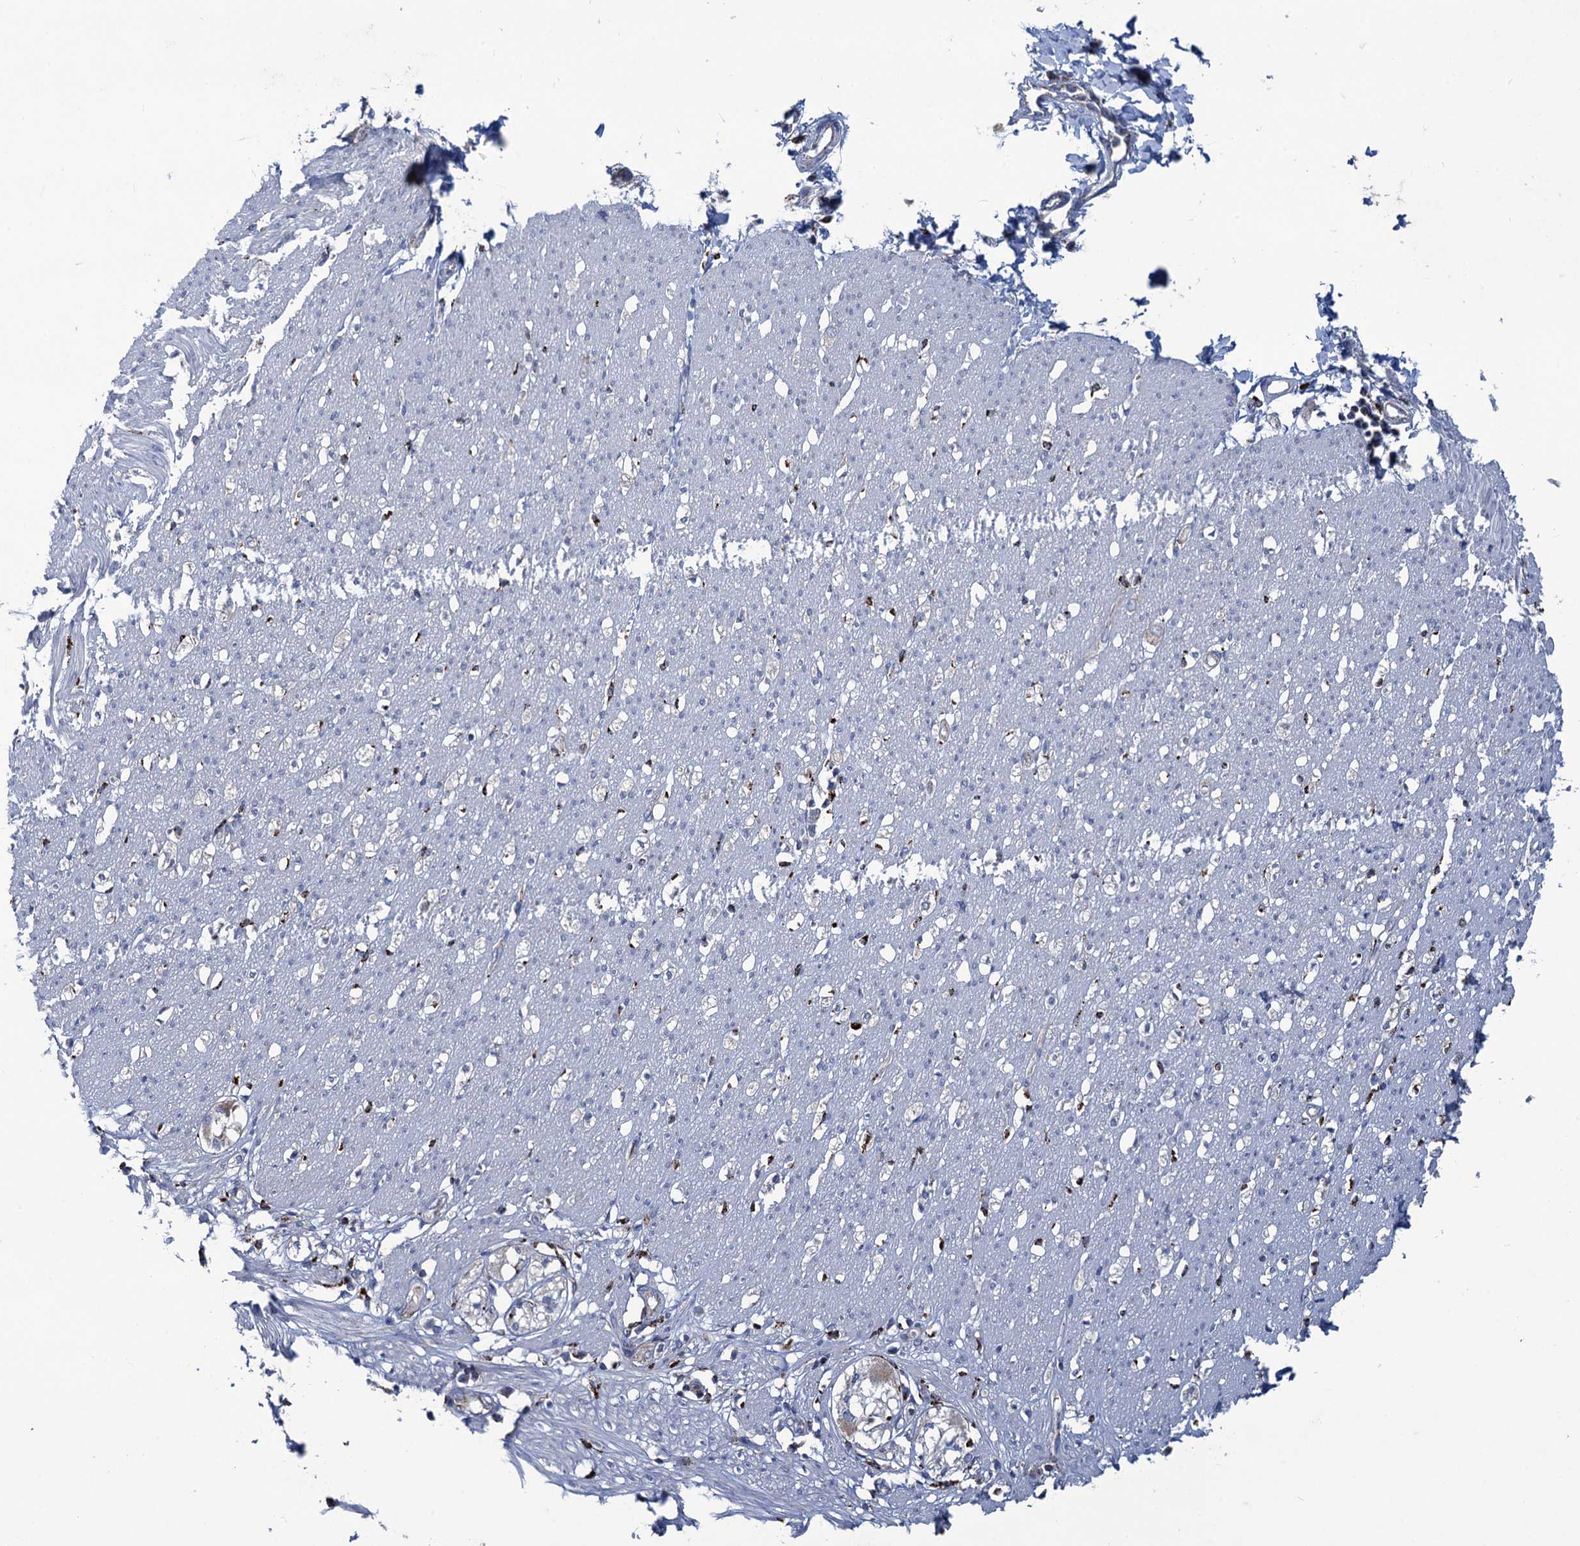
{"staining": {"intensity": "negative", "quantity": "none", "location": "none"}, "tissue": "smooth muscle", "cell_type": "Smooth muscle cells", "image_type": "normal", "snomed": [{"axis": "morphology", "description": "Normal tissue, NOS"}, {"axis": "morphology", "description": "Adenocarcinoma, NOS"}, {"axis": "topography", "description": "Colon"}, {"axis": "topography", "description": "Peripheral nerve tissue"}], "caption": "Smooth muscle cells show no significant protein expression in unremarkable smooth muscle.", "gene": "ANKS3", "patient": {"sex": "male", "age": 14}}